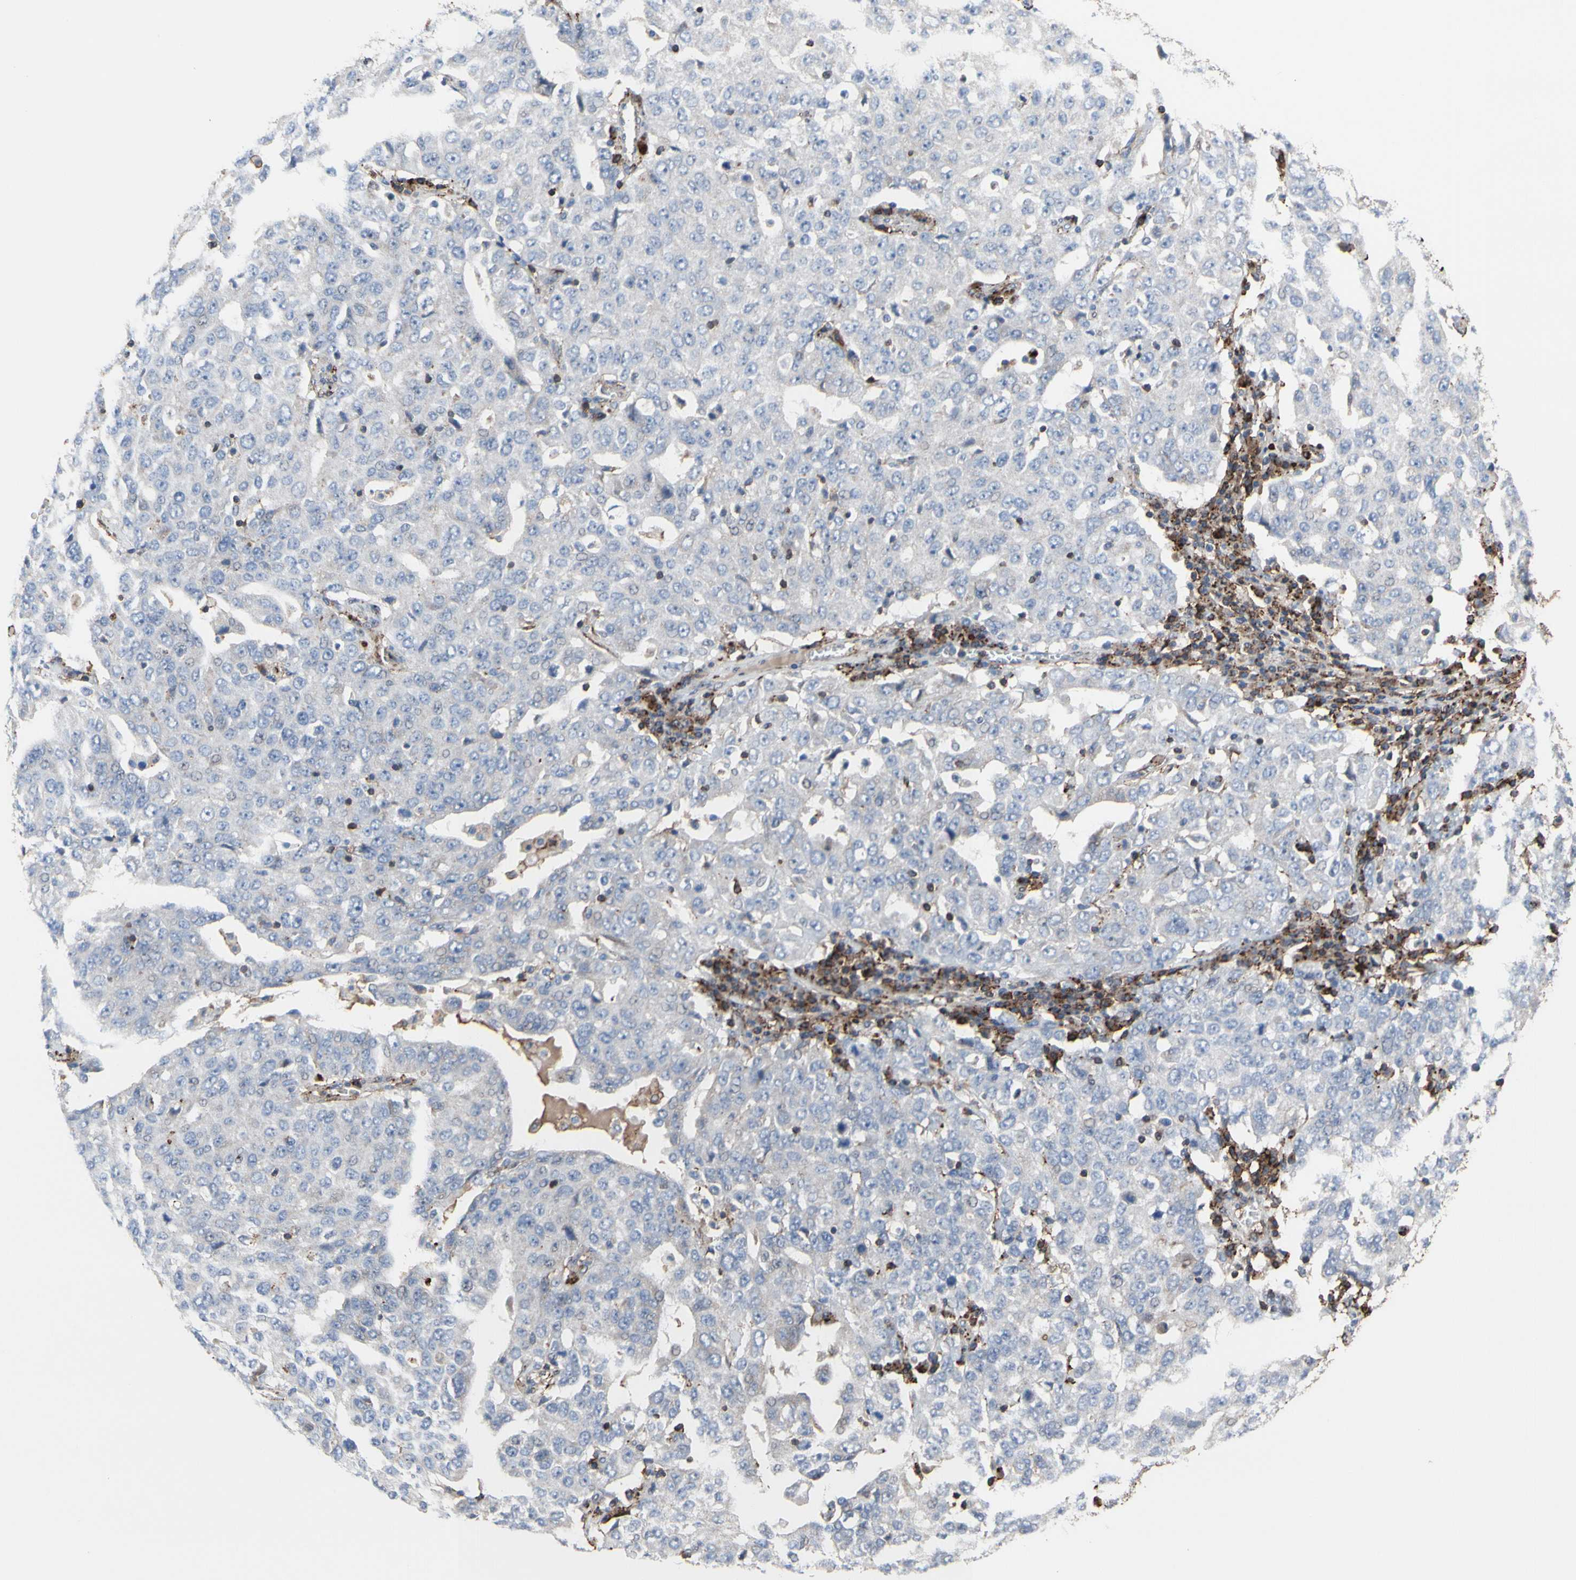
{"staining": {"intensity": "negative", "quantity": "none", "location": "none"}, "tissue": "ovarian cancer", "cell_type": "Tumor cells", "image_type": "cancer", "snomed": [{"axis": "morphology", "description": "Carcinoma, endometroid"}, {"axis": "topography", "description": "Ovary"}], "caption": "IHC of endometroid carcinoma (ovarian) displays no staining in tumor cells.", "gene": "ANXA6", "patient": {"sex": "female", "age": 62}}